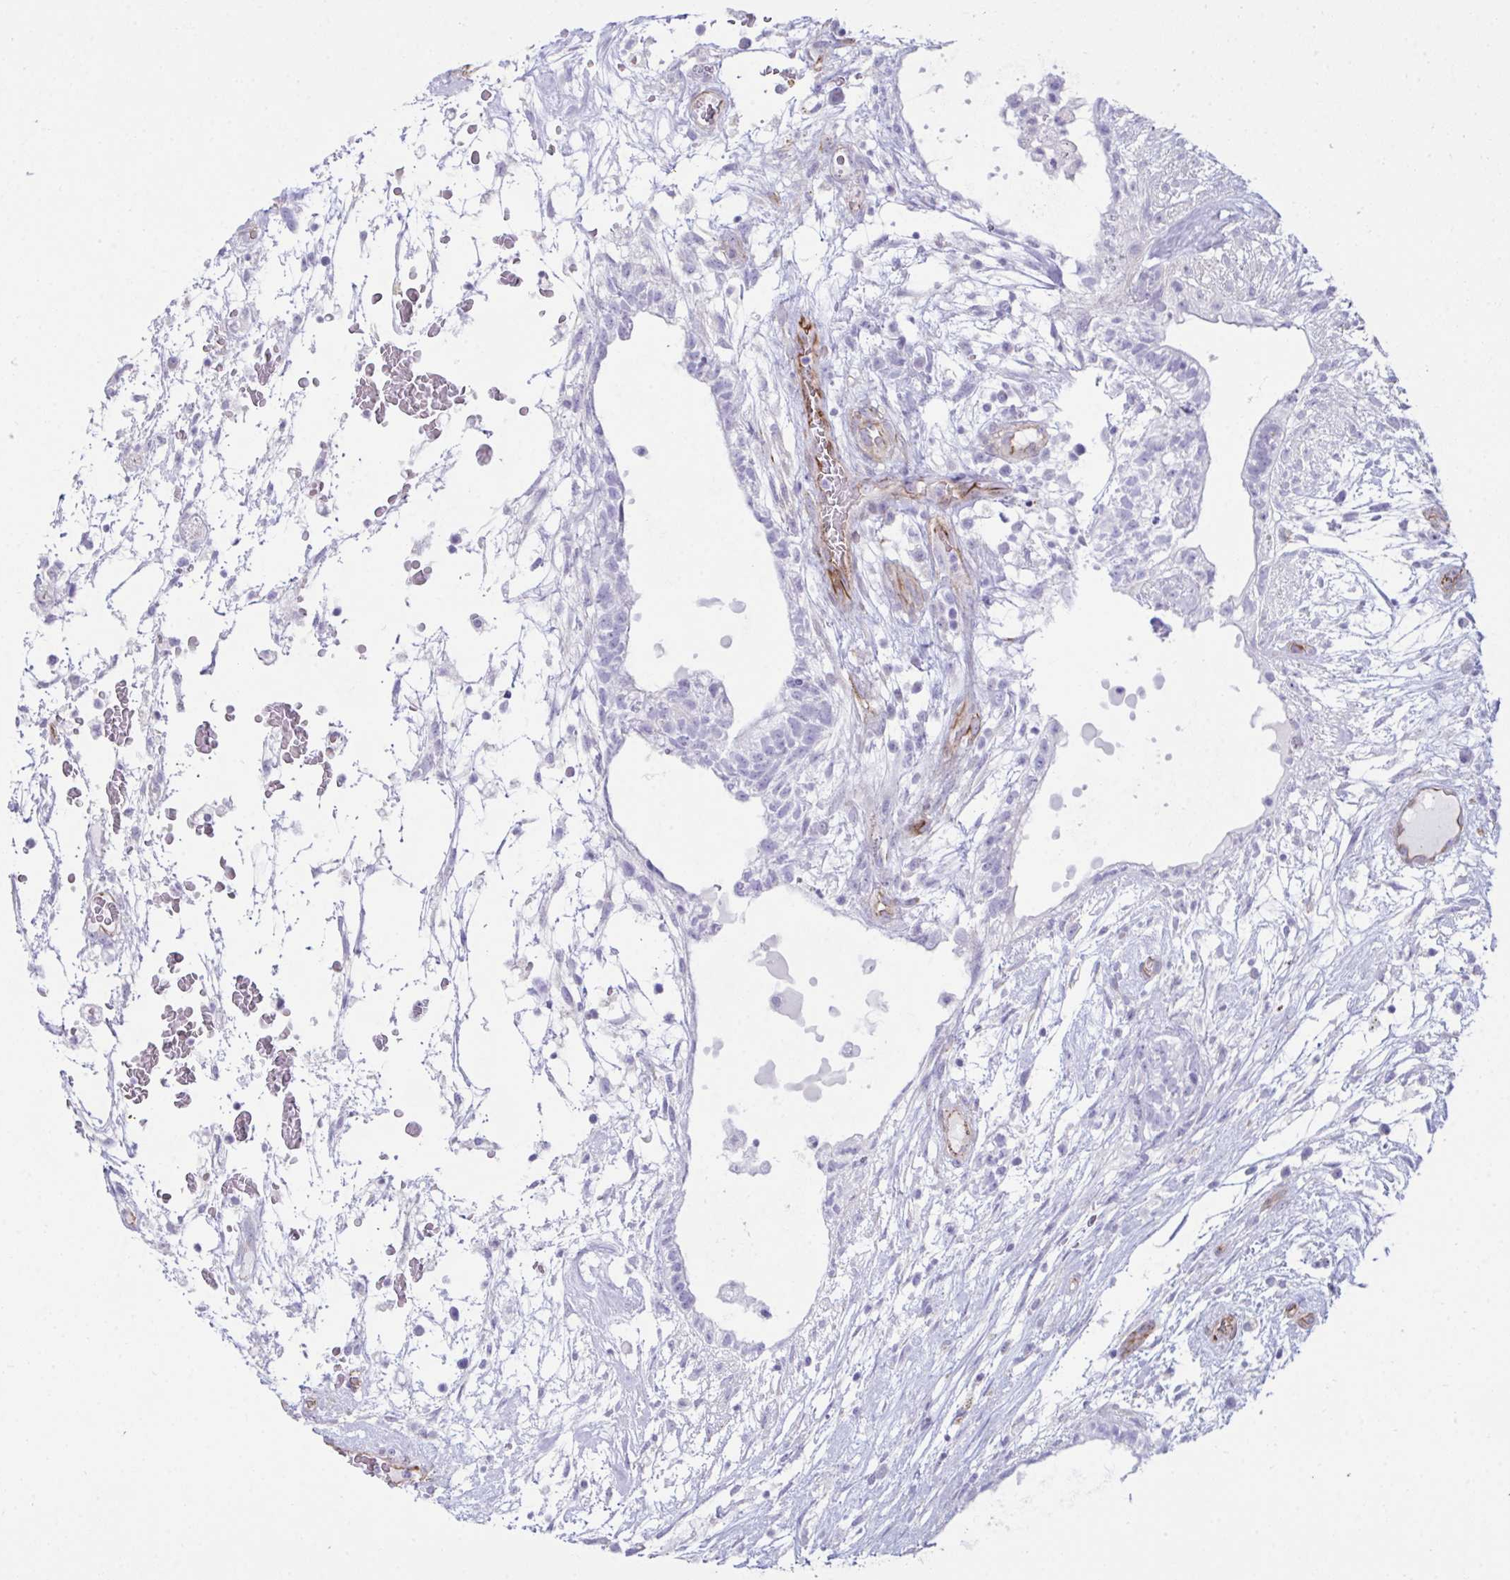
{"staining": {"intensity": "negative", "quantity": "none", "location": "none"}, "tissue": "testis cancer", "cell_type": "Tumor cells", "image_type": "cancer", "snomed": [{"axis": "morphology", "description": "Carcinoma, Embryonal, NOS"}, {"axis": "topography", "description": "Testis"}], "caption": "Protein analysis of testis embryonal carcinoma exhibits no significant expression in tumor cells.", "gene": "UBL3", "patient": {"sex": "male", "age": 32}}